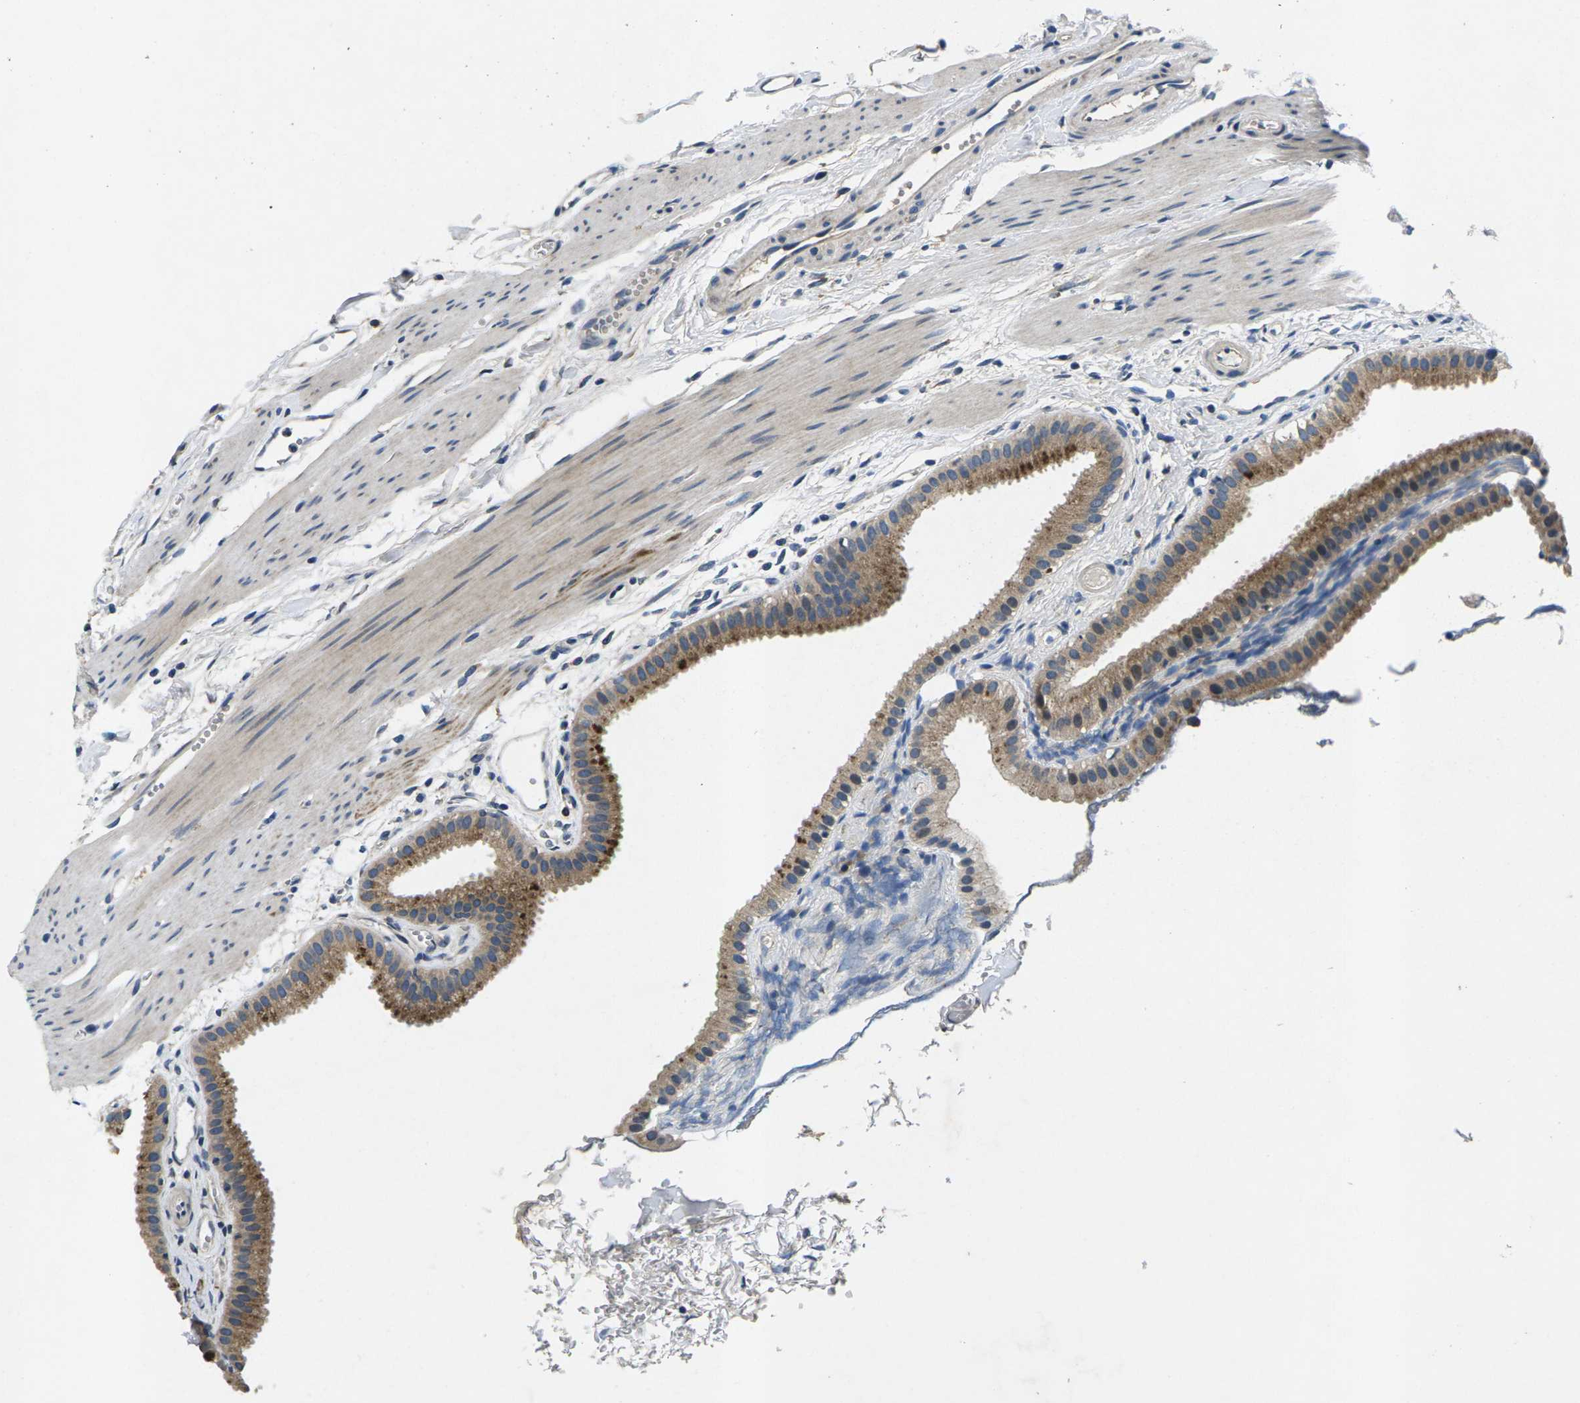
{"staining": {"intensity": "moderate", "quantity": ">75%", "location": "cytoplasmic/membranous"}, "tissue": "gallbladder", "cell_type": "Glandular cells", "image_type": "normal", "snomed": [{"axis": "morphology", "description": "Normal tissue, NOS"}, {"axis": "topography", "description": "Gallbladder"}], "caption": "The micrograph reveals a brown stain indicating the presence of a protein in the cytoplasmic/membranous of glandular cells in gallbladder.", "gene": "ERGIC3", "patient": {"sex": "female", "age": 64}}